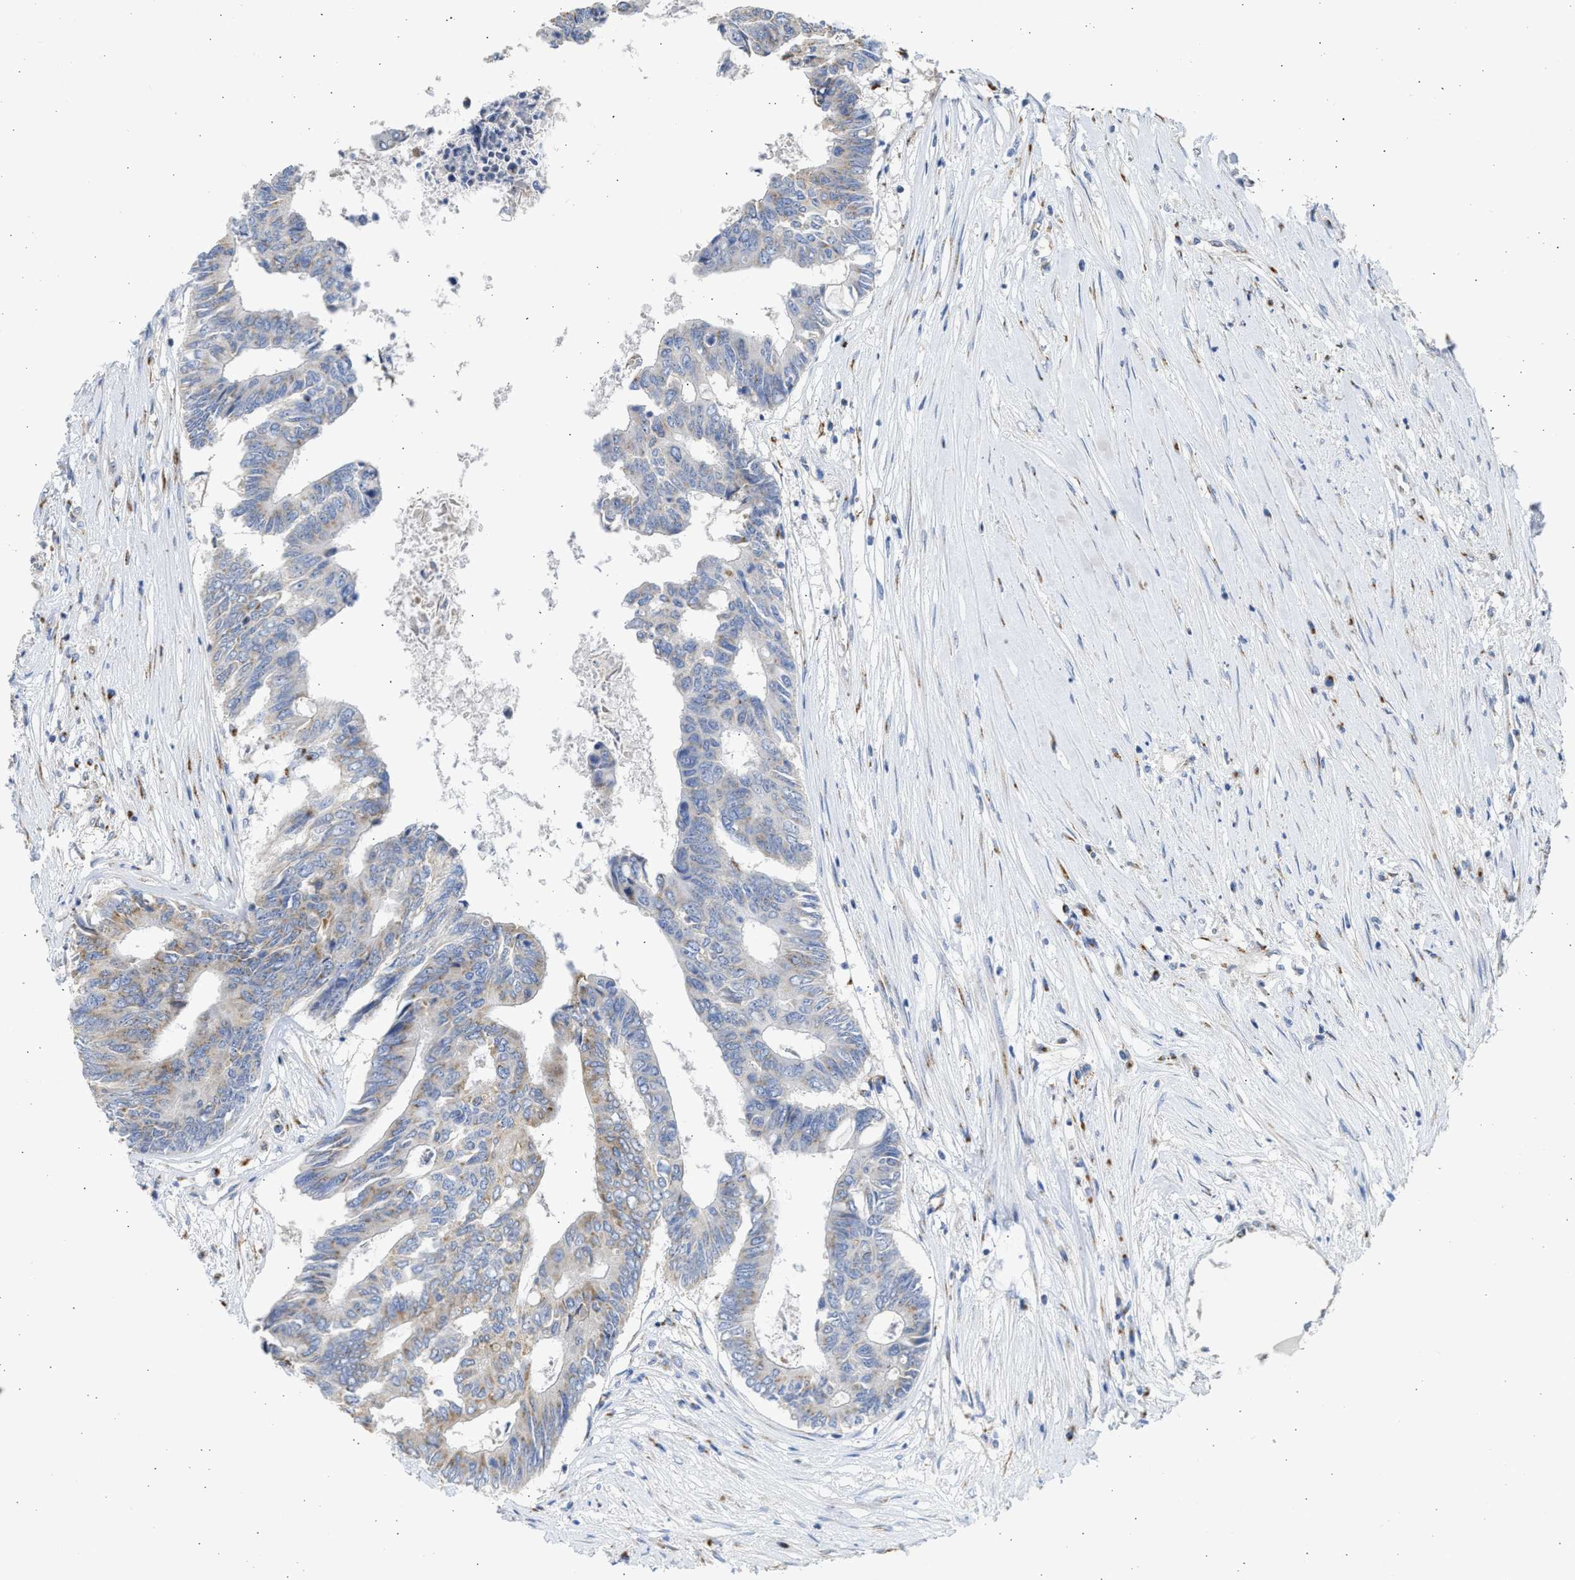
{"staining": {"intensity": "moderate", "quantity": "25%-75%", "location": "cytoplasmic/membranous"}, "tissue": "colorectal cancer", "cell_type": "Tumor cells", "image_type": "cancer", "snomed": [{"axis": "morphology", "description": "Adenocarcinoma, NOS"}, {"axis": "topography", "description": "Rectum"}], "caption": "Immunohistochemistry (IHC) of human colorectal cancer (adenocarcinoma) displays medium levels of moderate cytoplasmic/membranous staining in approximately 25%-75% of tumor cells.", "gene": "IPO8", "patient": {"sex": "male", "age": 63}}